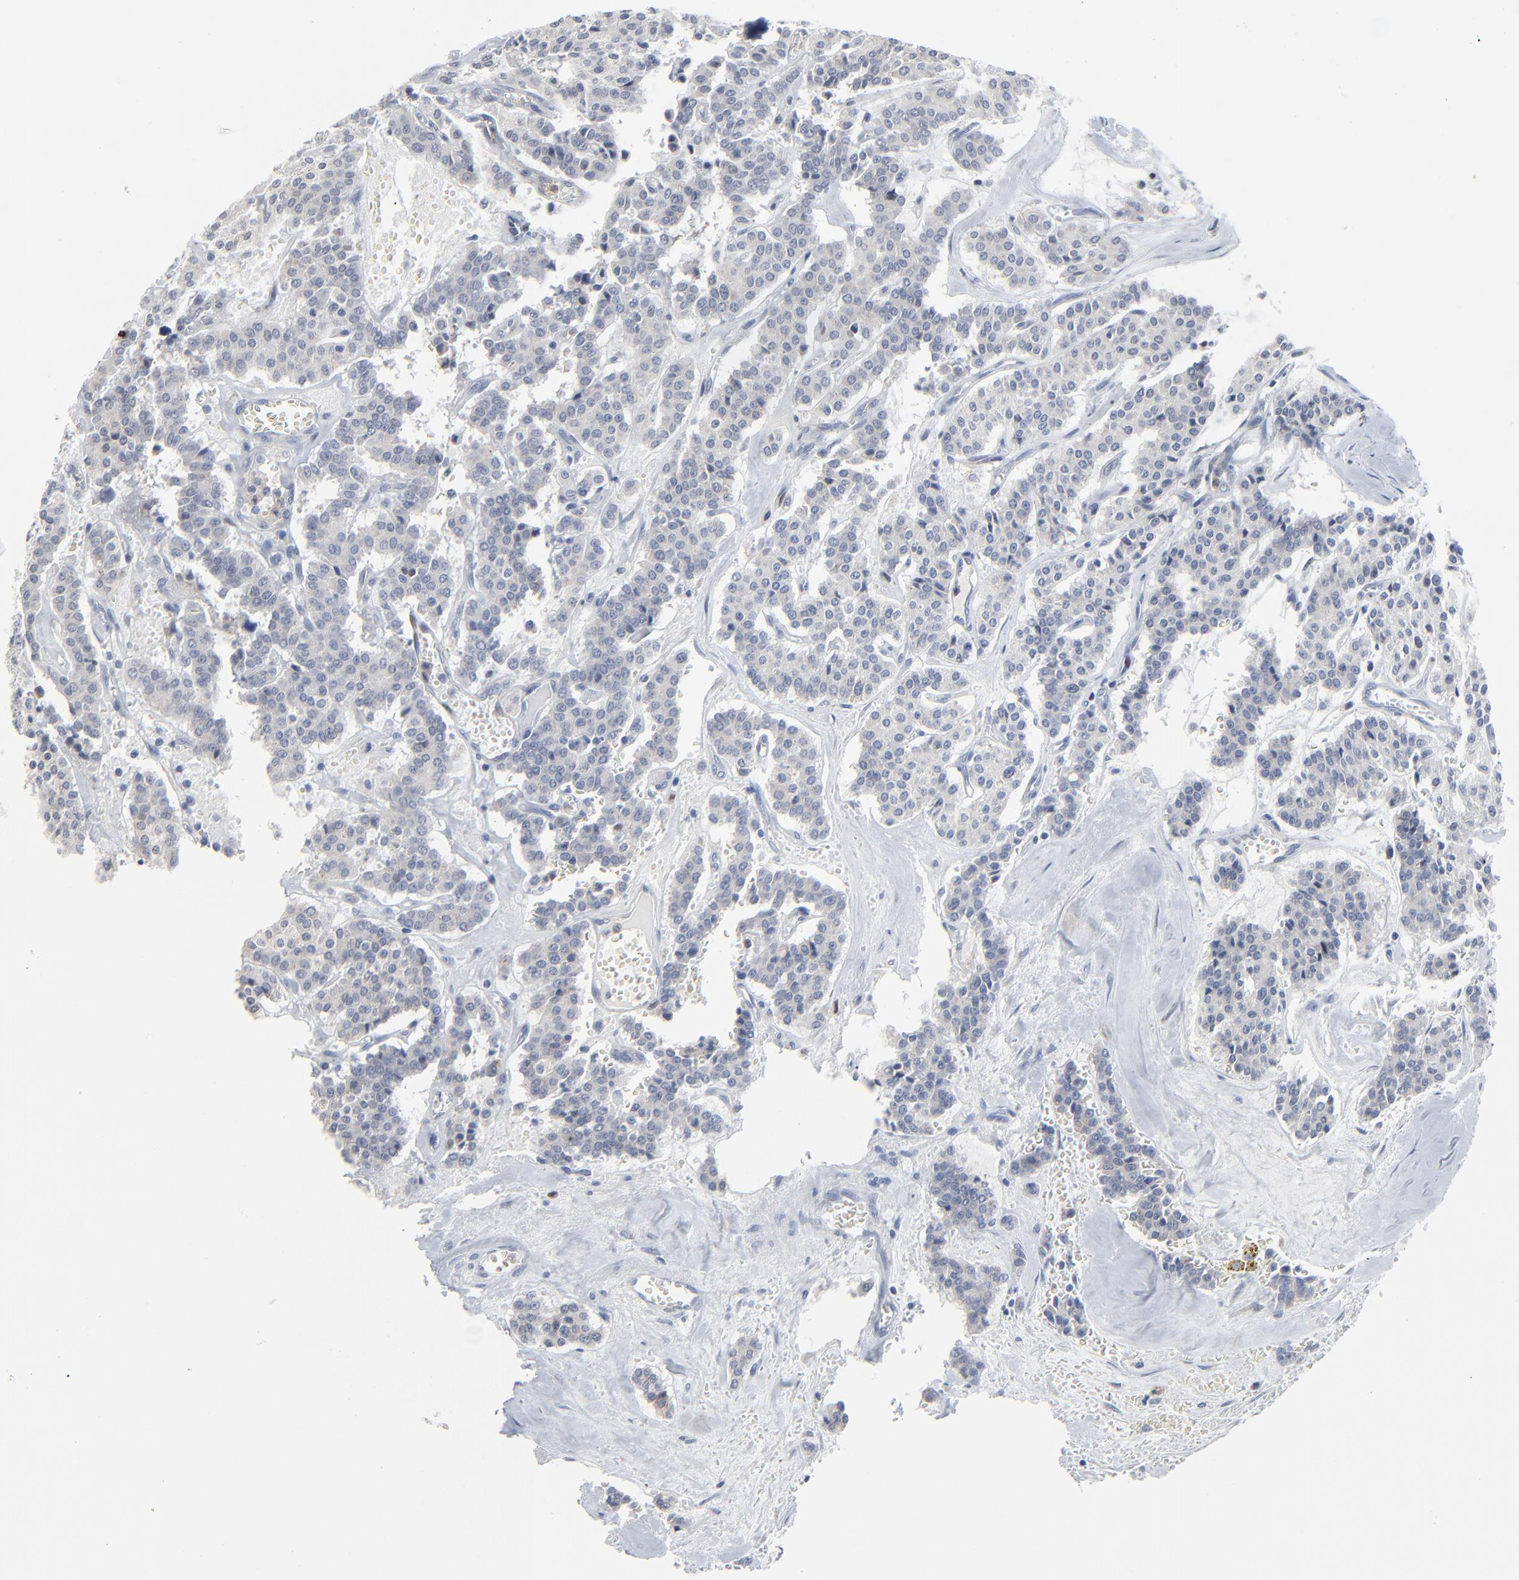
{"staining": {"intensity": "negative", "quantity": "none", "location": "none"}, "tissue": "carcinoid", "cell_type": "Tumor cells", "image_type": "cancer", "snomed": [{"axis": "morphology", "description": "Carcinoid, malignant, NOS"}, {"axis": "topography", "description": "Bronchus"}], "caption": "Carcinoid (malignant) was stained to show a protein in brown. There is no significant positivity in tumor cells. (DAB (3,3'-diaminobenzidine) IHC visualized using brightfield microscopy, high magnification).", "gene": "BIRC3", "patient": {"sex": "male", "age": 55}}